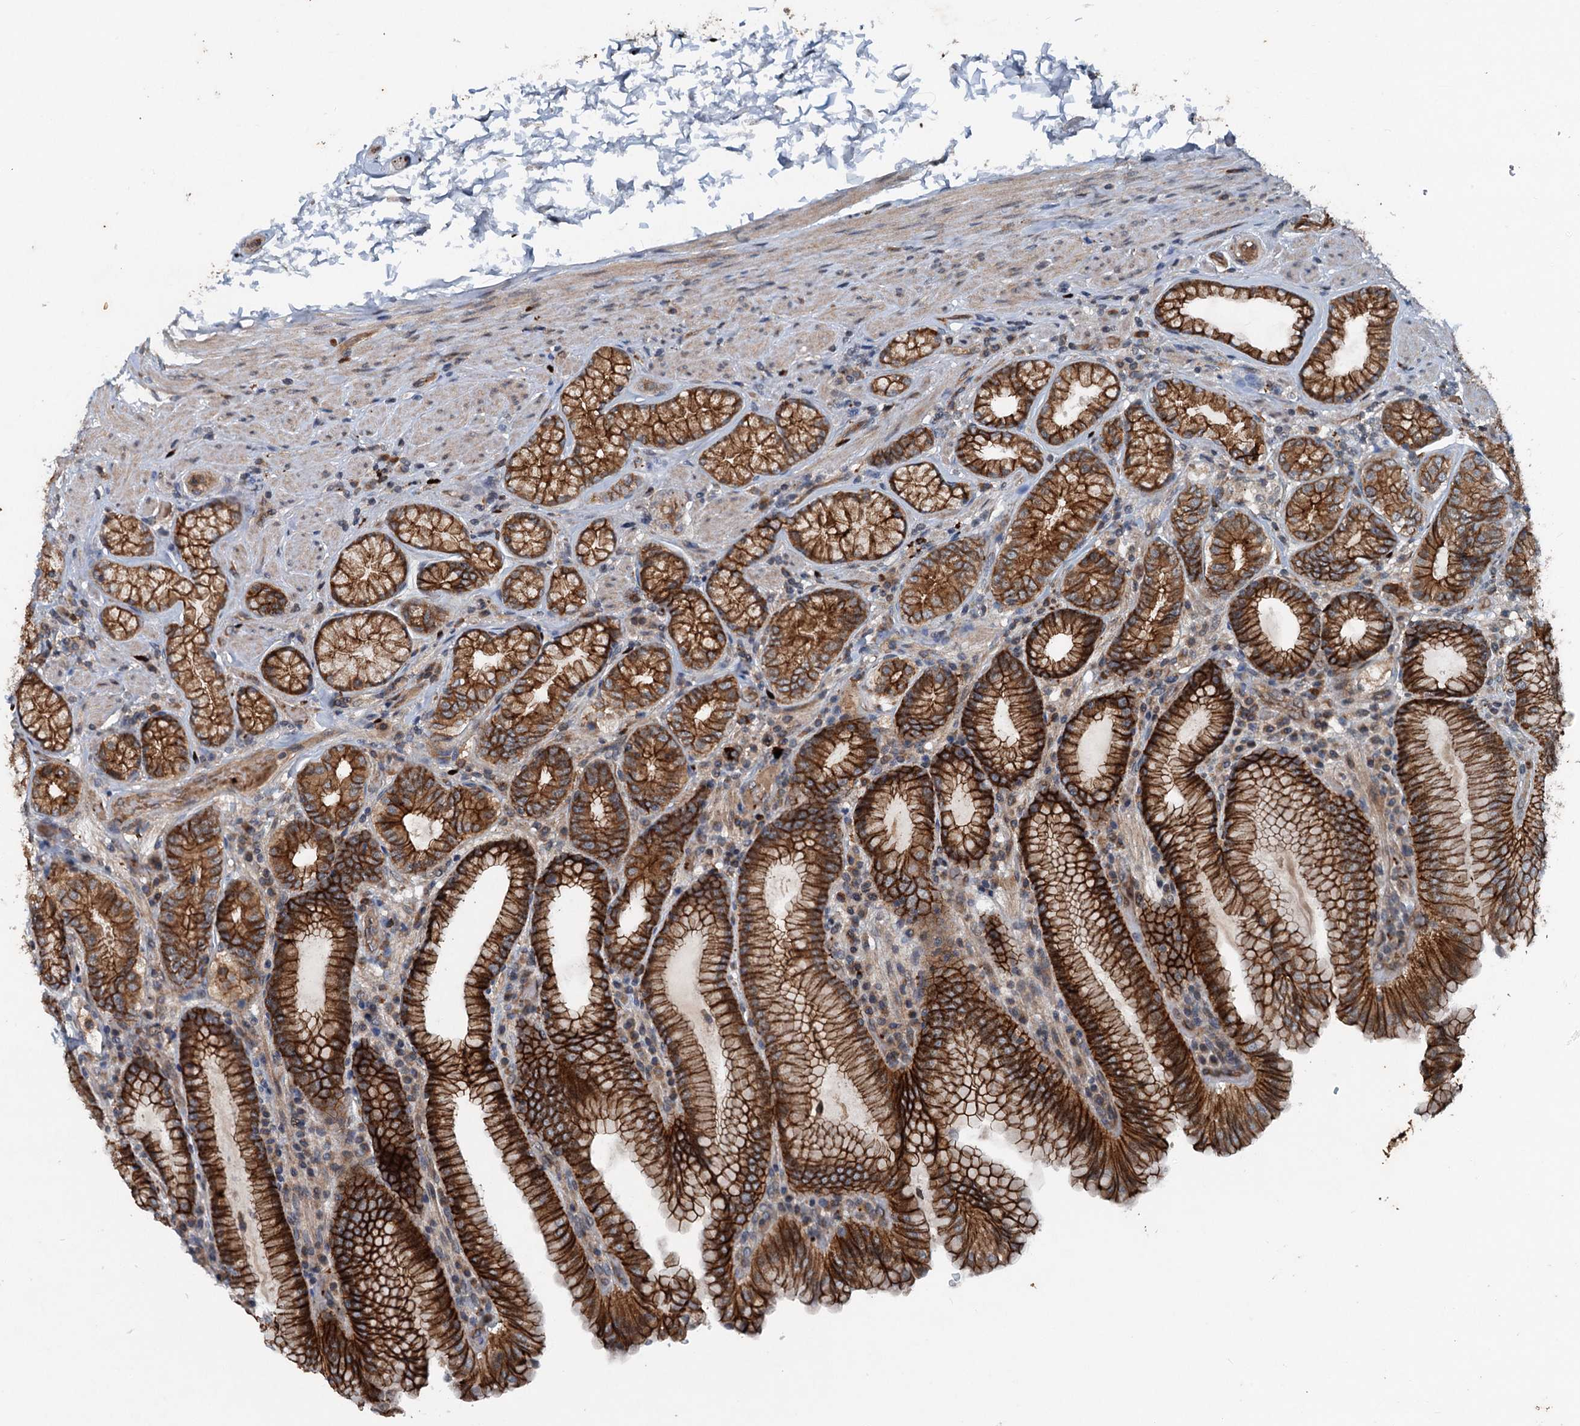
{"staining": {"intensity": "strong", "quantity": ">75%", "location": "cytoplasmic/membranous"}, "tissue": "stomach", "cell_type": "Glandular cells", "image_type": "normal", "snomed": [{"axis": "morphology", "description": "Normal tissue, NOS"}, {"axis": "topography", "description": "Stomach, upper"}, {"axis": "topography", "description": "Stomach, lower"}], "caption": "Protein expression analysis of benign stomach demonstrates strong cytoplasmic/membranous staining in approximately >75% of glandular cells.", "gene": "N4BP2L2", "patient": {"sex": "female", "age": 76}}